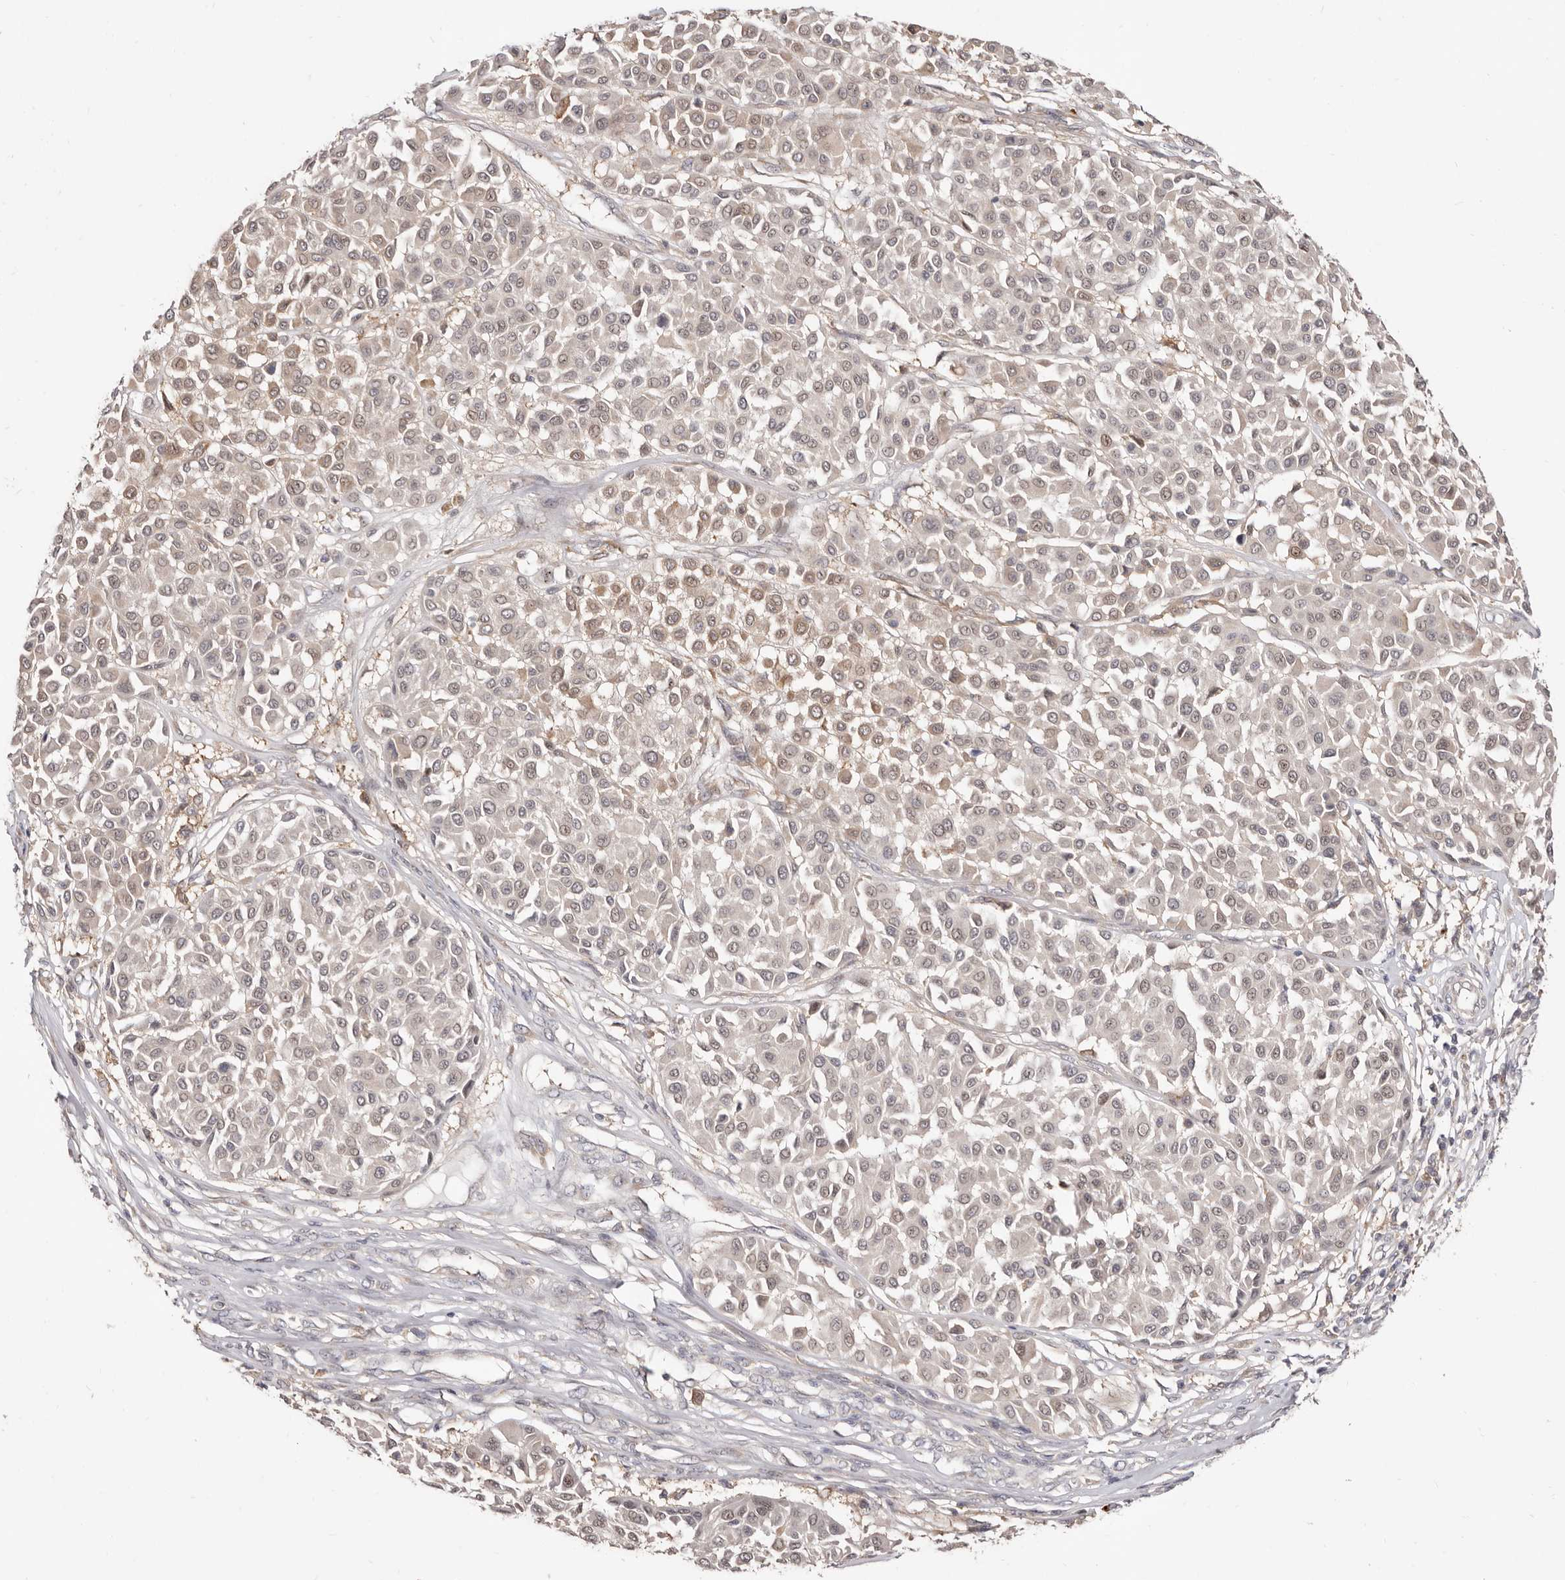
{"staining": {"intensity": "weak", "quantity": ">75%", "location": "cytoplasmic/membranous,nuclear"}, "tissue": "melanoma", "cell_type": "Tumor cells", "image_type": "cancer", "snomed": [{"axis": "morphology", "description": "Malignant melanoma, Metastatic site"}, {"axis": "topography", "description": "Soft tissue"}], "caption": "This is a histology image of immunohistochemistry (IHC) staining of malignant melanoma (metastatic site), which shows weak positivity in the cytoplasmic/membranous and nuclear of tumor cells.", "gene": "TC2N", "patient": {"sex": "male", "age": 41}}